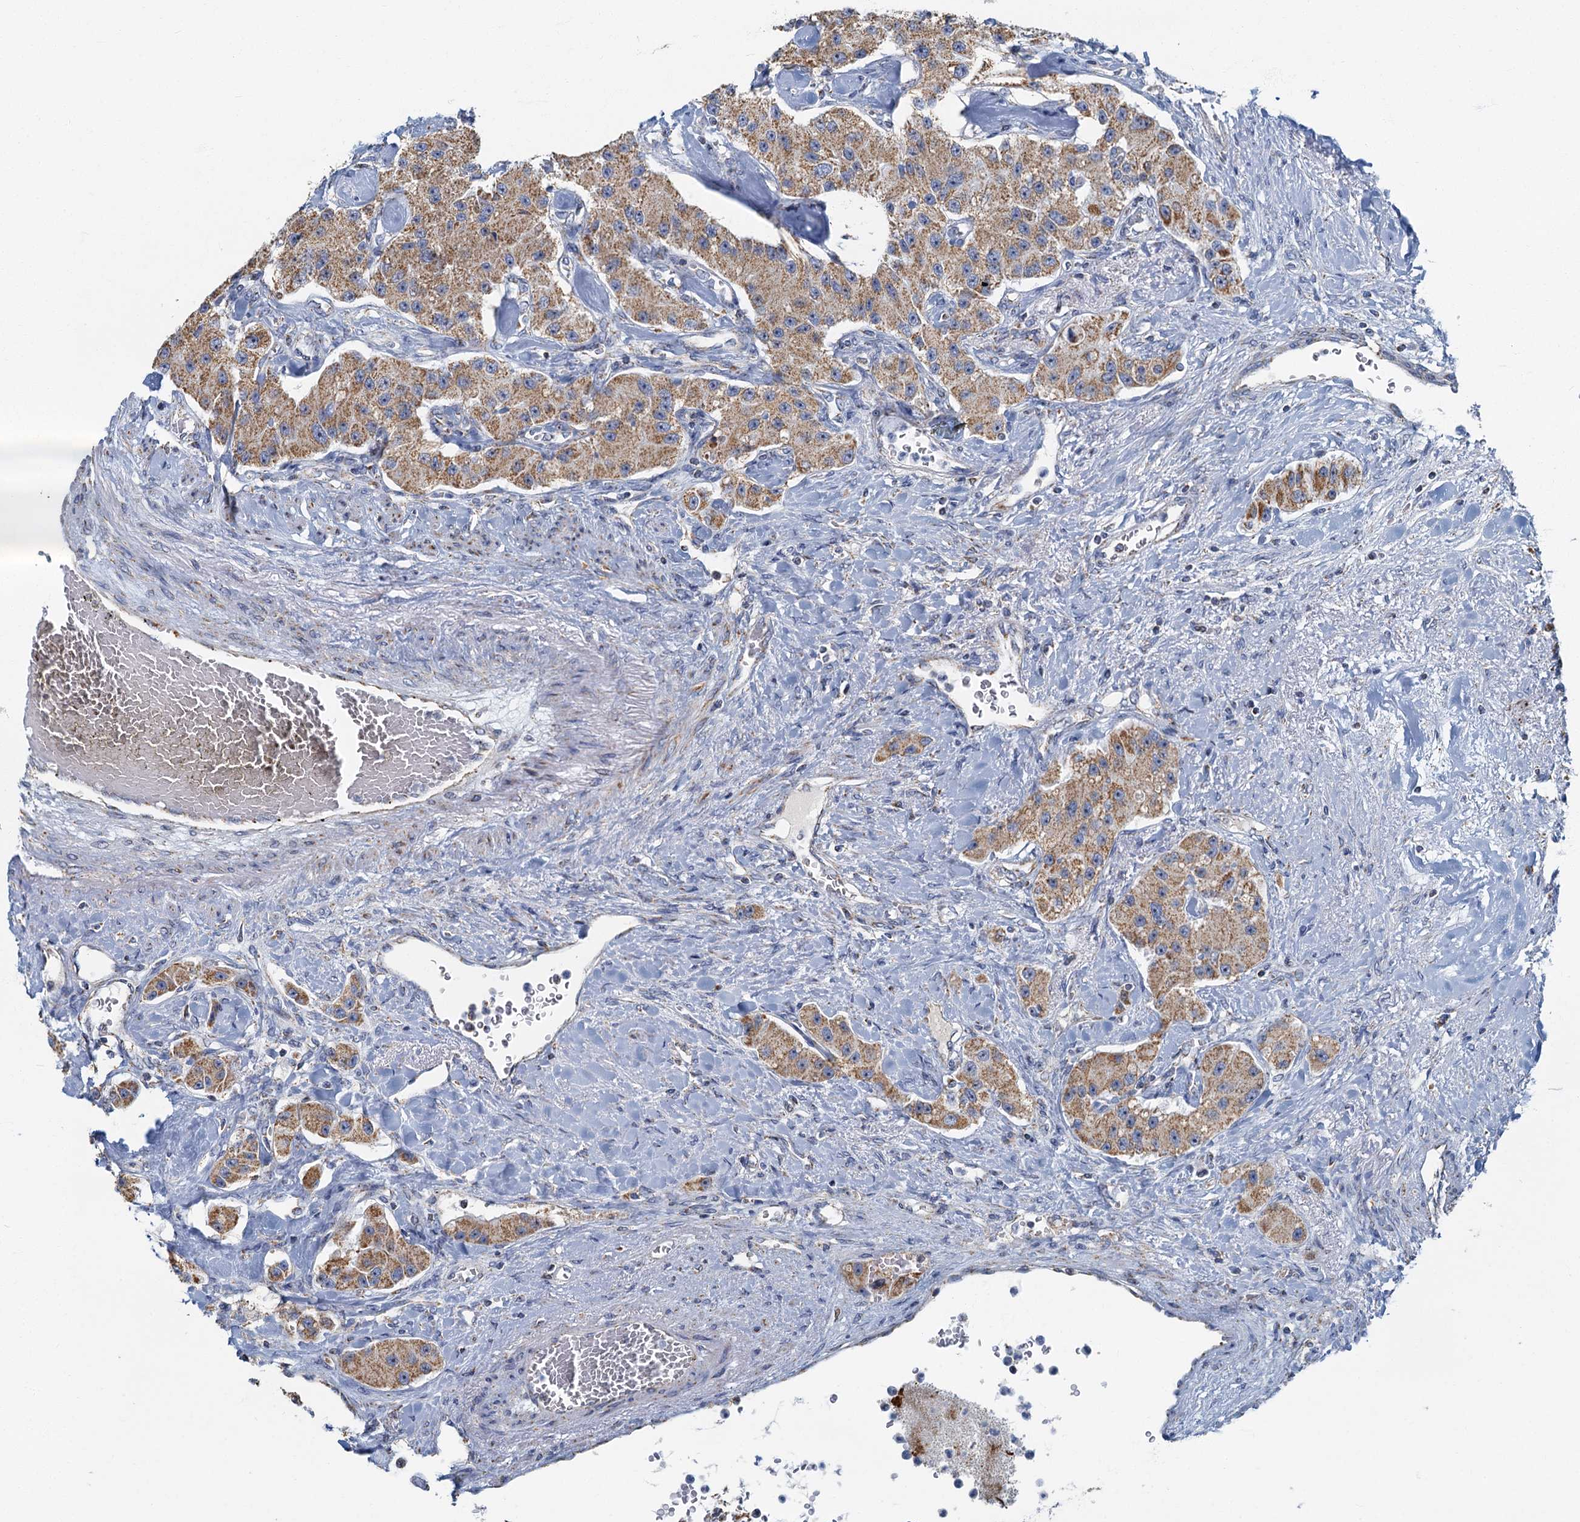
{"staining": {"intensity": "moderate", "quantity": ">75%", "location": "cytoplasmic/membranous"}, "tissue": "carcinoid", "cell_type": "Tumor cells", "image_type": "cancer", "snomed": [{"axis": "morphology", "description": "Carcinoid, malignant, NOS"}, {"axis": "topography", "description": "Pancreas"}], "caption": "Protein staining of malignant carcinoid tissue reveals moderate cytoplasmic/membranous staining in approximately >75% of tumor cells.", "gene": "RAD9B", "patient": {"sex": "male", "age": 41}}